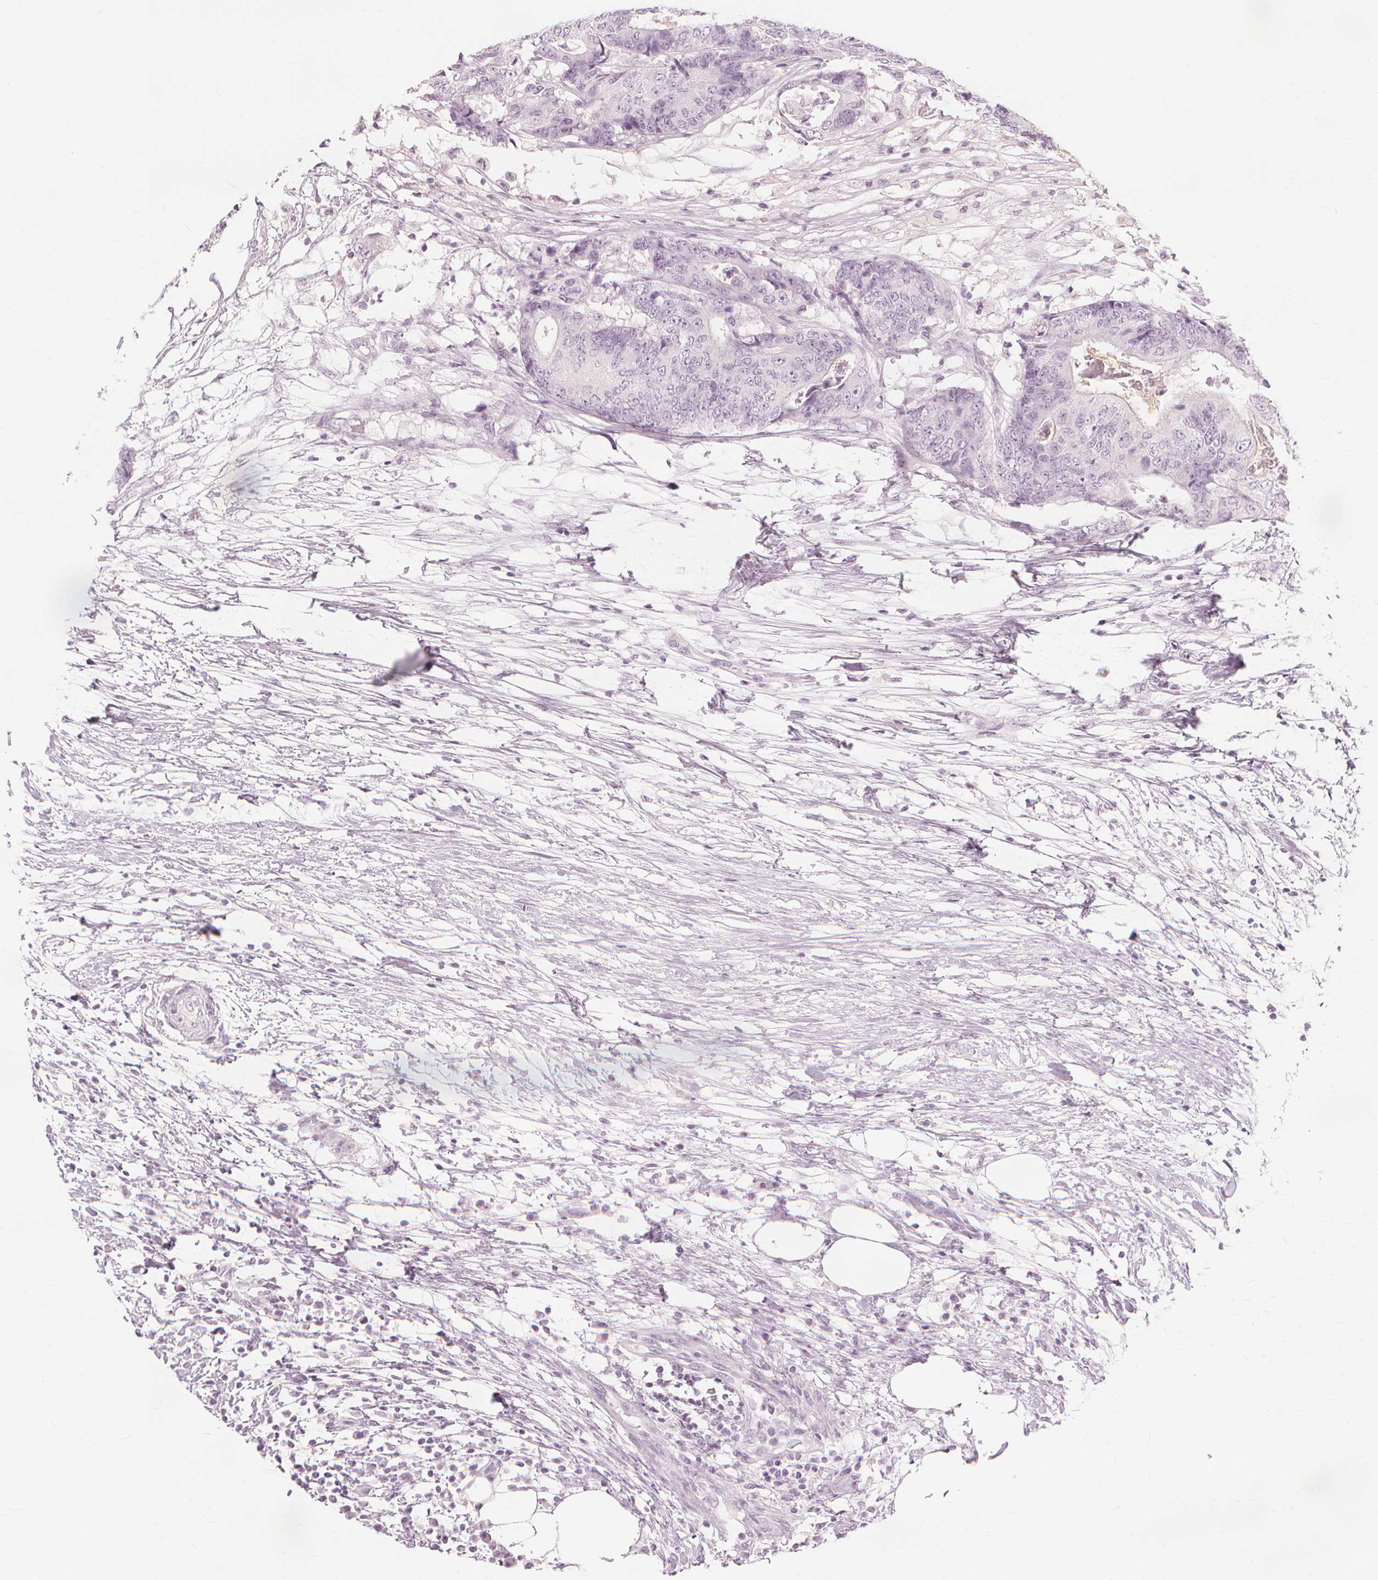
{"staining": {"intensity": "negative", "quantity": "none", "location": "none"}, "tissue": "colorectal cancer", "cell_type": "Tumor cells", "image_type": "cancer", "snomed": [{"axis": "morphology", "description": "Adenocarcinoma, NOS"}, {"axis": "topography", "description": "Colon"}], "caption": "Image shows no significant protein expression in tumor cells of colorectal cancer (adenocarcinoma). (Brightfield microscopy of DAB (3,3'-diaminobenzidine) IHC at high magnification).", "gene": "MUC12", "patient": {"sex": "female", "age": 48}}